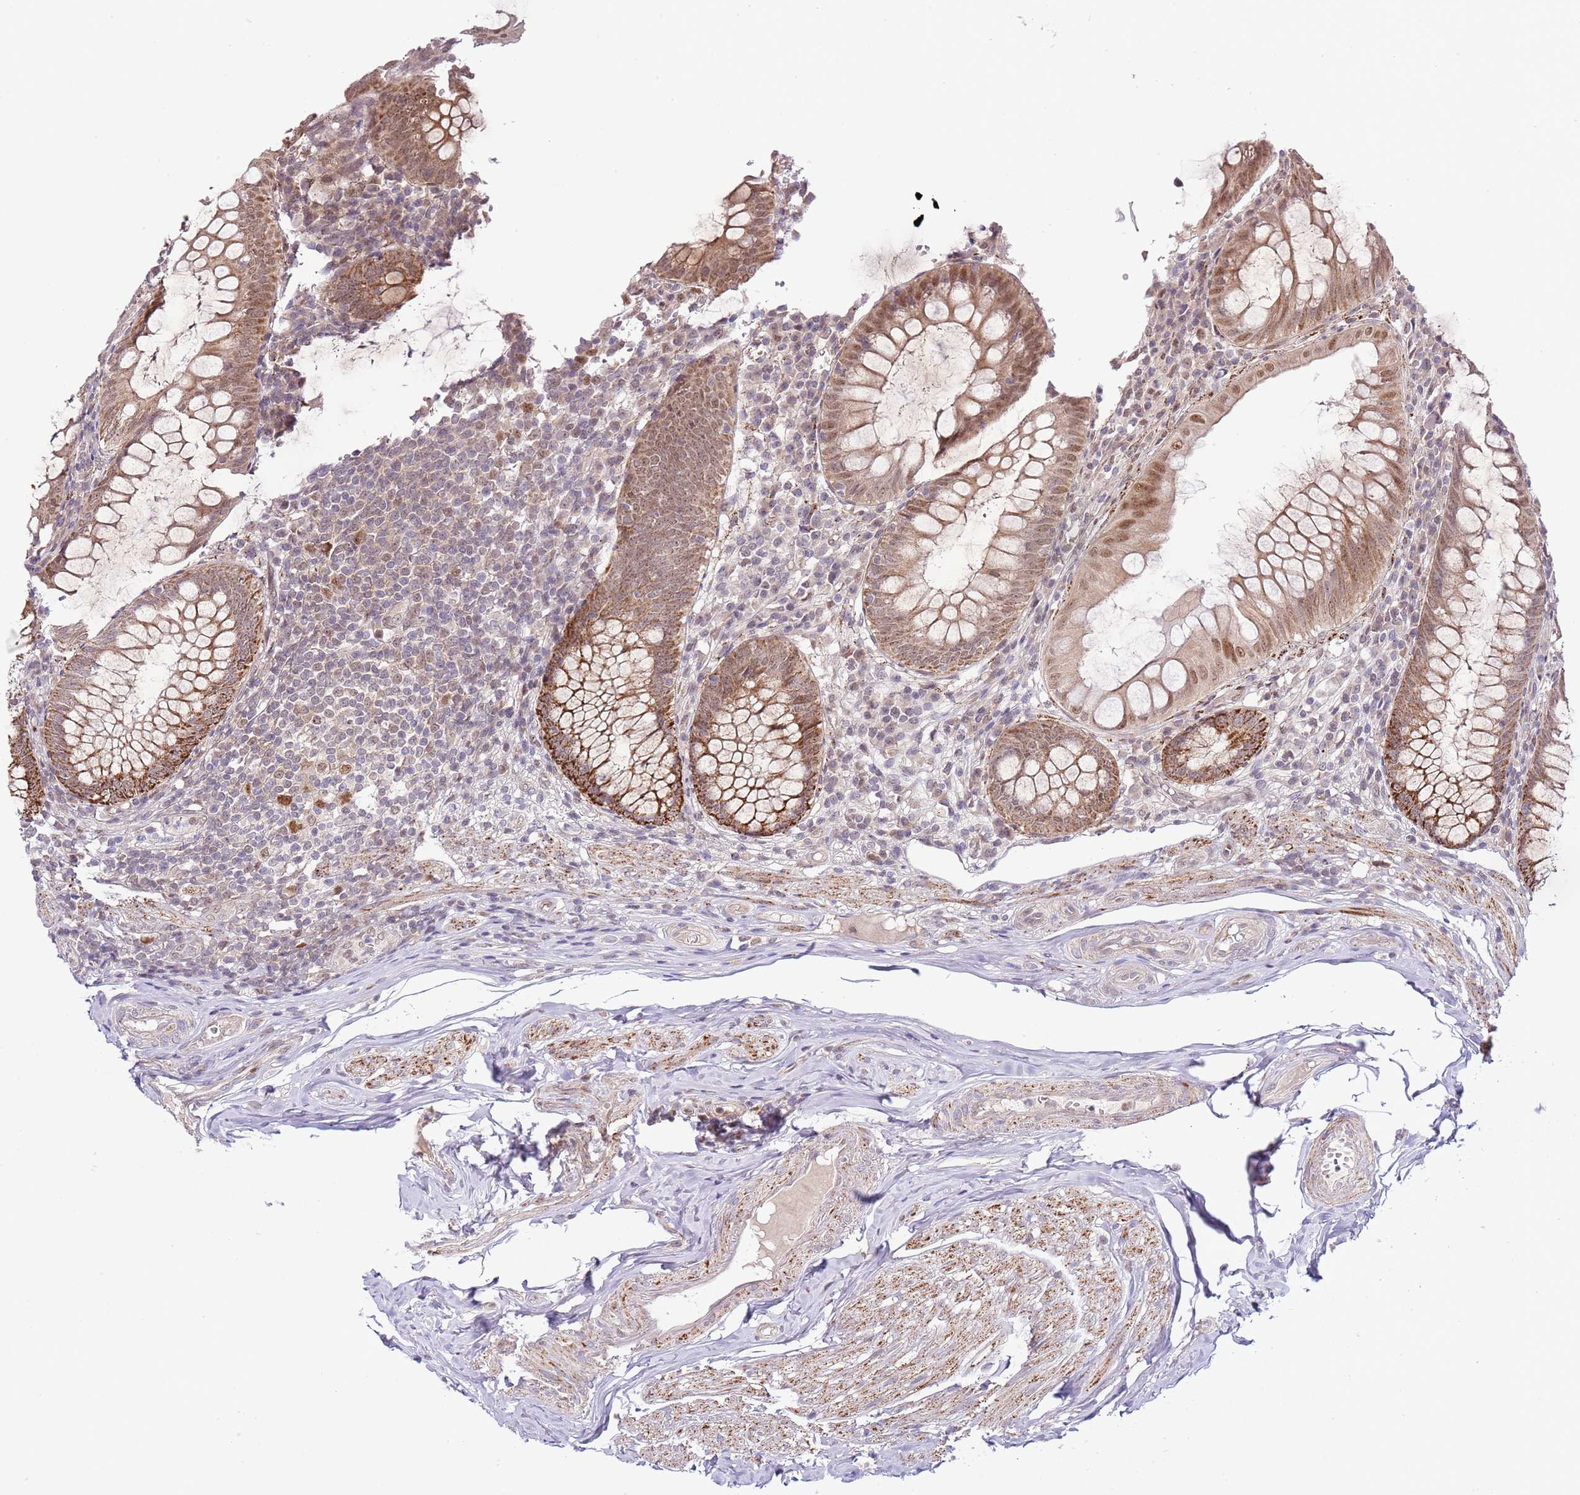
{"staining": {"intensity": "strong", "quantity": "25%-75%", "location": "cytoplasmic/membranous"}, "tissue": "appendix", "cell_type": "Glandular cells", "image_type": "normal", "snomed": [{"axis": "morphology", "description": "Normal tissue, NOS"}, {"axis": "topography", "description": "Appendix"}], "caption": "Strong cytoplasmic/membranous protein staining is identified in approximately 25%-75% of glandular cells in appendix. (DAB IHC with brightfield microscopy, high magnification).", "gene": "CHD1", "patient": {"sex": "male", "age": 83}}